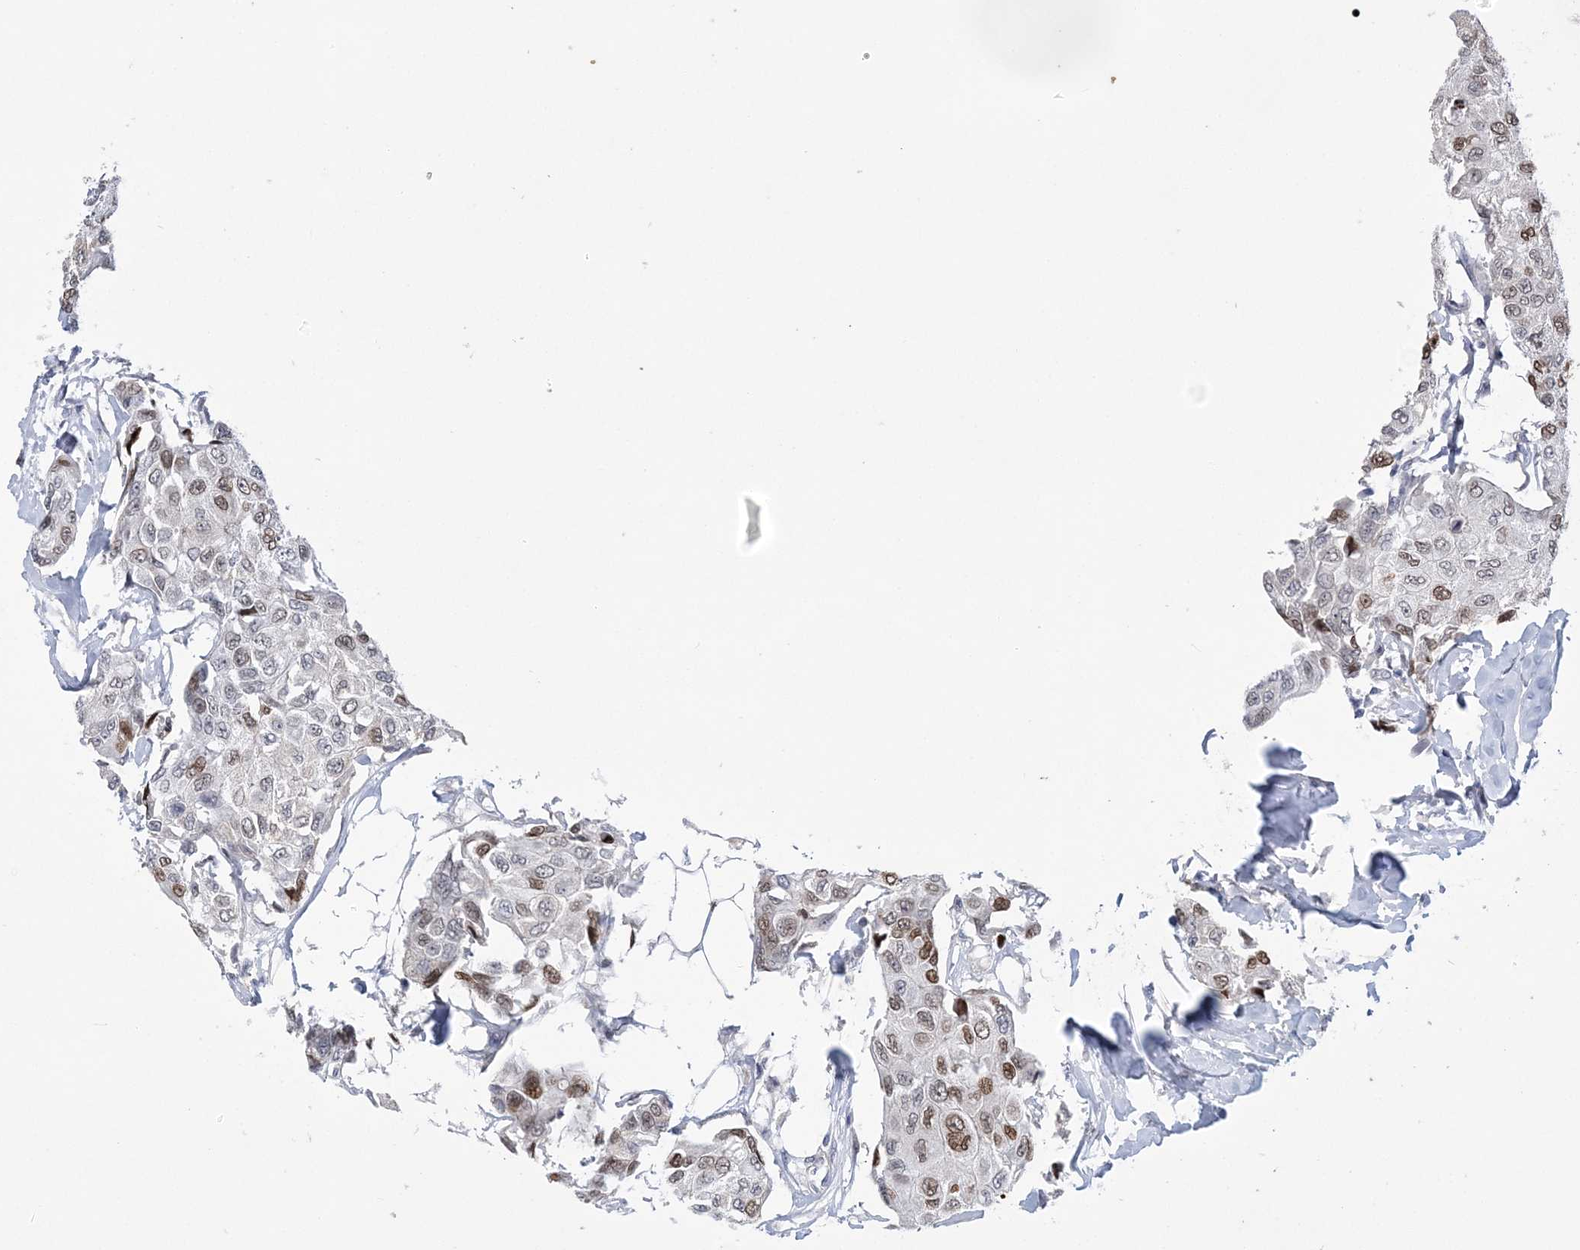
{"staining": {"intensity": "moderate", "quantity": "<25%", "location": "nuclear"}, "tissue": "breast cancer", "cell_type": "Tumor cells", "image_type": "cancer", "snomed": [{"axis": "morphology", "description": "Duct carcinoma"}, {"axis": "topography", "description": "Breast"}], "caption": "Immunohistochemistry of human breast cancer exhibits low levels of moderate nuclear expression in about <25% of tumor cells. (DAB IHC with brightfield microscopy, high magnification).", "gene": "HOMEZ", "patient": {"sex": "female", "age": 80}}